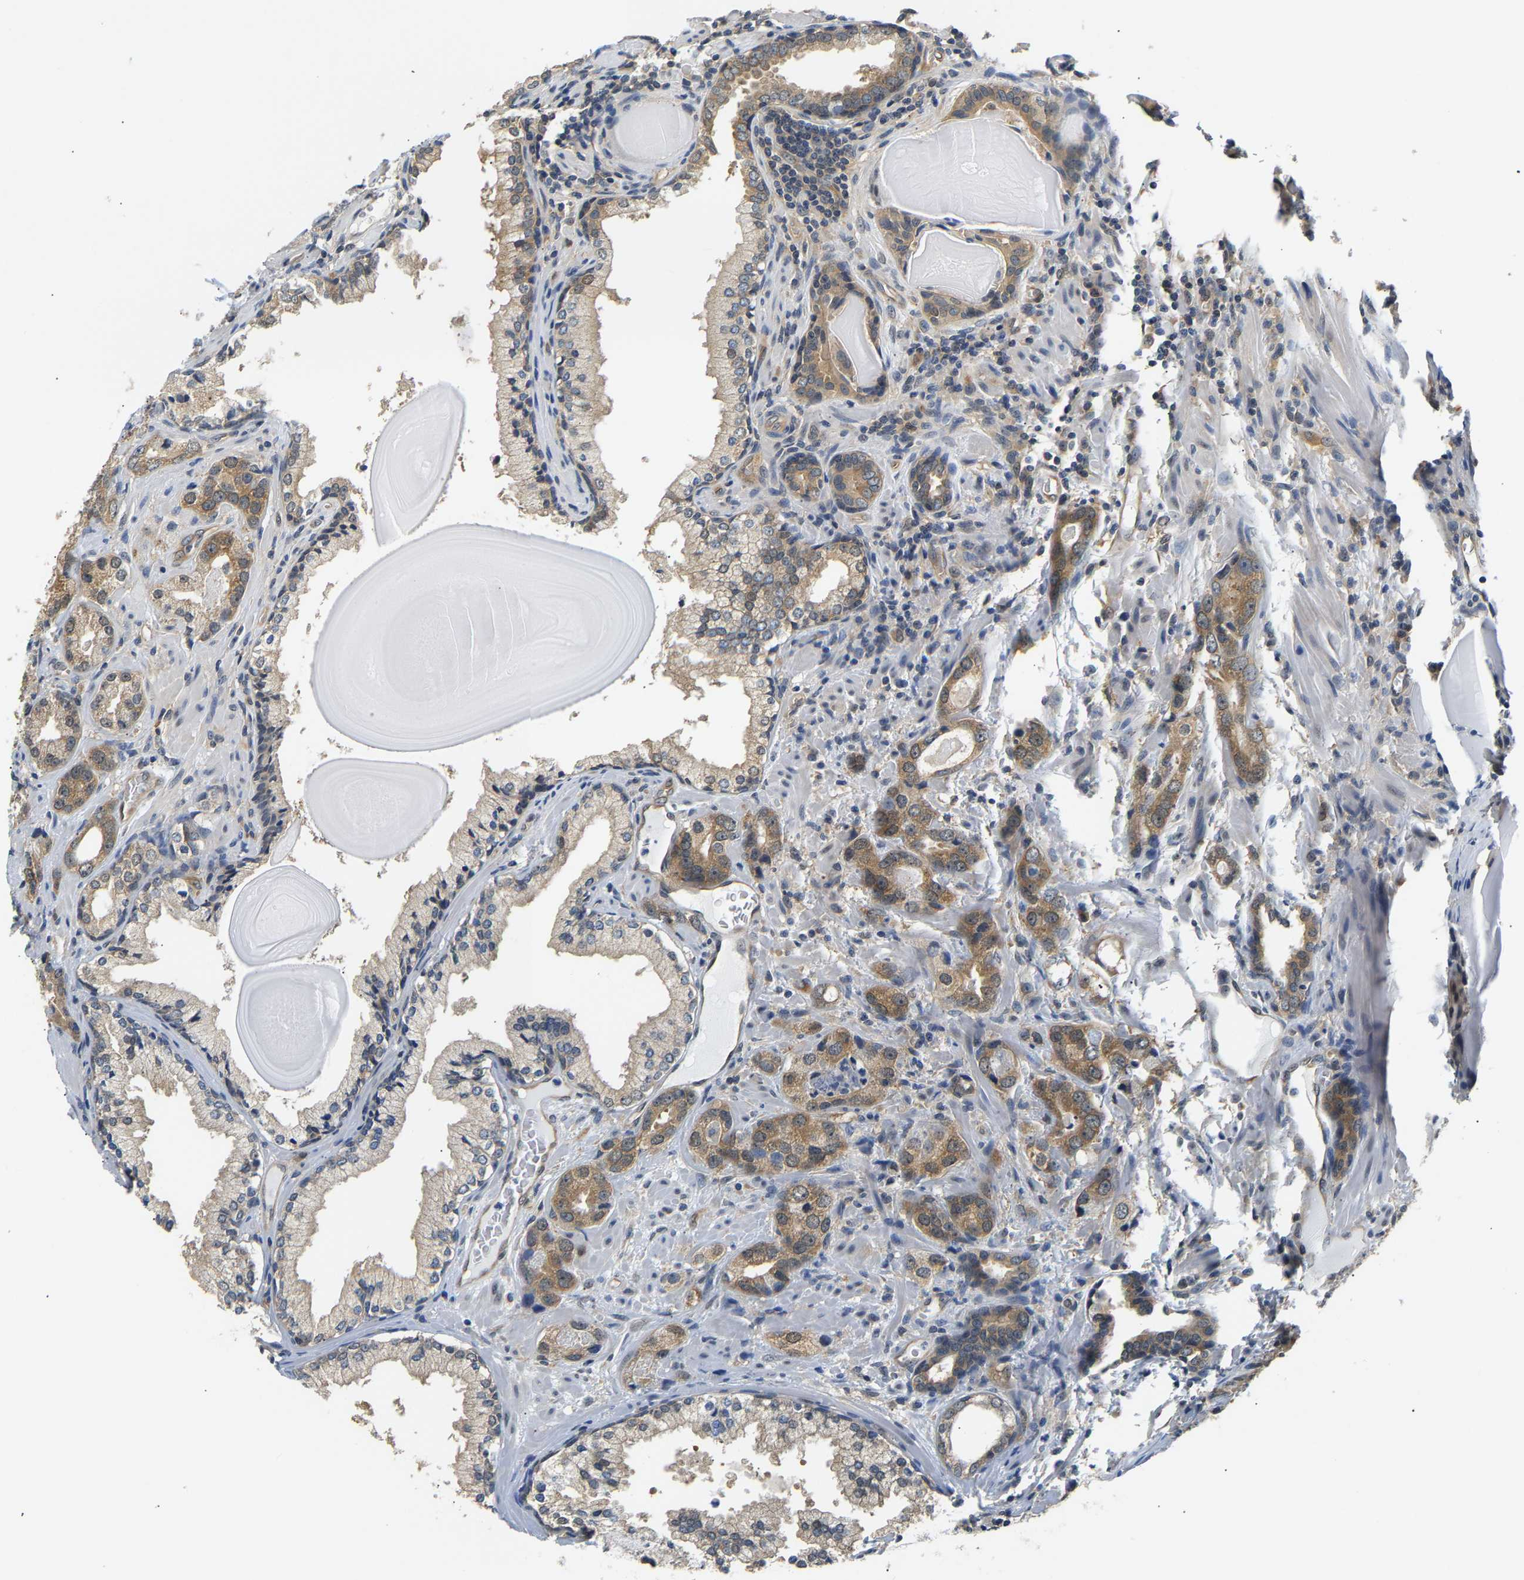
{"staining": {"intensity": "moderate", "quantity": ">75%", "location": "cytoplasmic/membranous"}, "tissue": "prostate cancer", "cell_type": "Tumor cells", "image_type": "cancer", "snomed": [{"axis": "morphology", "description": "Adenocarcinoma, High grade"}, {"axis": "topography", "description": "Prostate"}], "caption": "IHC (DAB) staining of human high-grade adenocarcinoma (prostate) exhibits moderate cytoplasmic/membranous protein expression in approximately >75% of tumor cells.", "gene": "ARHGEF12", "patient": {"sex": "male", "age": 63}}